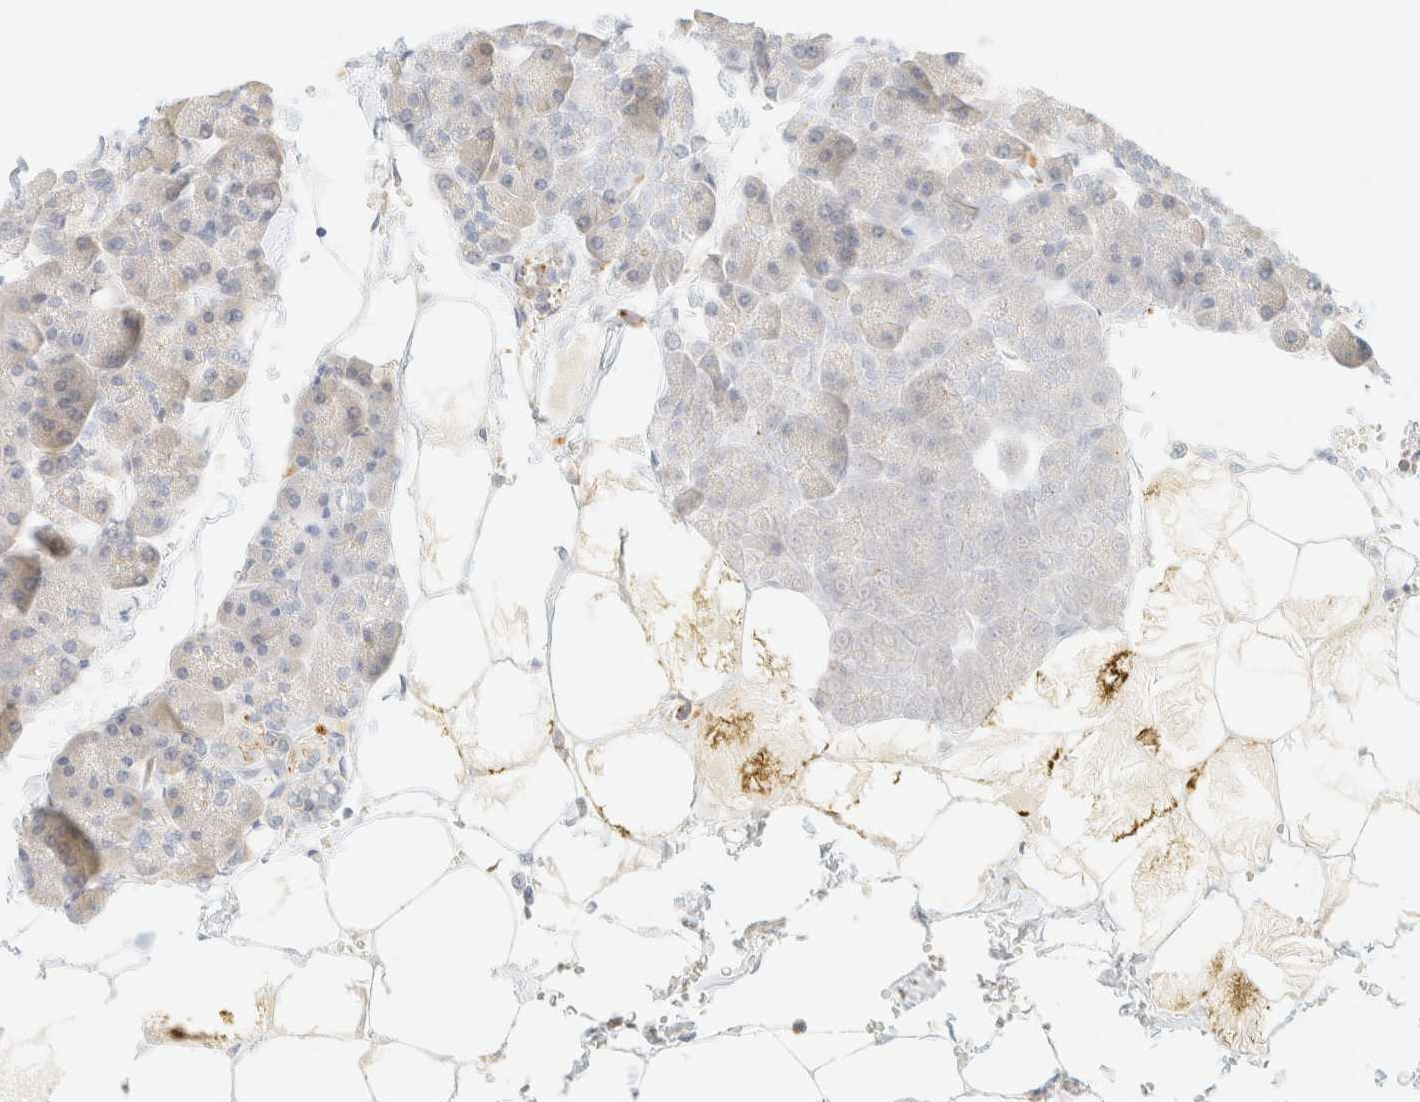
{"staining": {"intensity": "moderate", "quantity": "<25%", "location": "cytoplasmic/membranous"}, "tissue": "pancreas", "cell_type": "Exocrine glandular cells", "image_type": "normal", "snomed": [{"axis": "morphology", "description": "Normal tissue, NOS"}, {"axis": "topography", "description": "Pancreas"}], "caption": "Protein staining by immunohistochemistry demonstrates moderate cytoplasmic/membranous expression in approximately <25% of exocrine glandular cells in benign pancreas. (DAB IHC, brown staining for protein, blue staining for nuclei).", "gene": "OTOP2", "patient": {"sex": "male", "age": 35}}